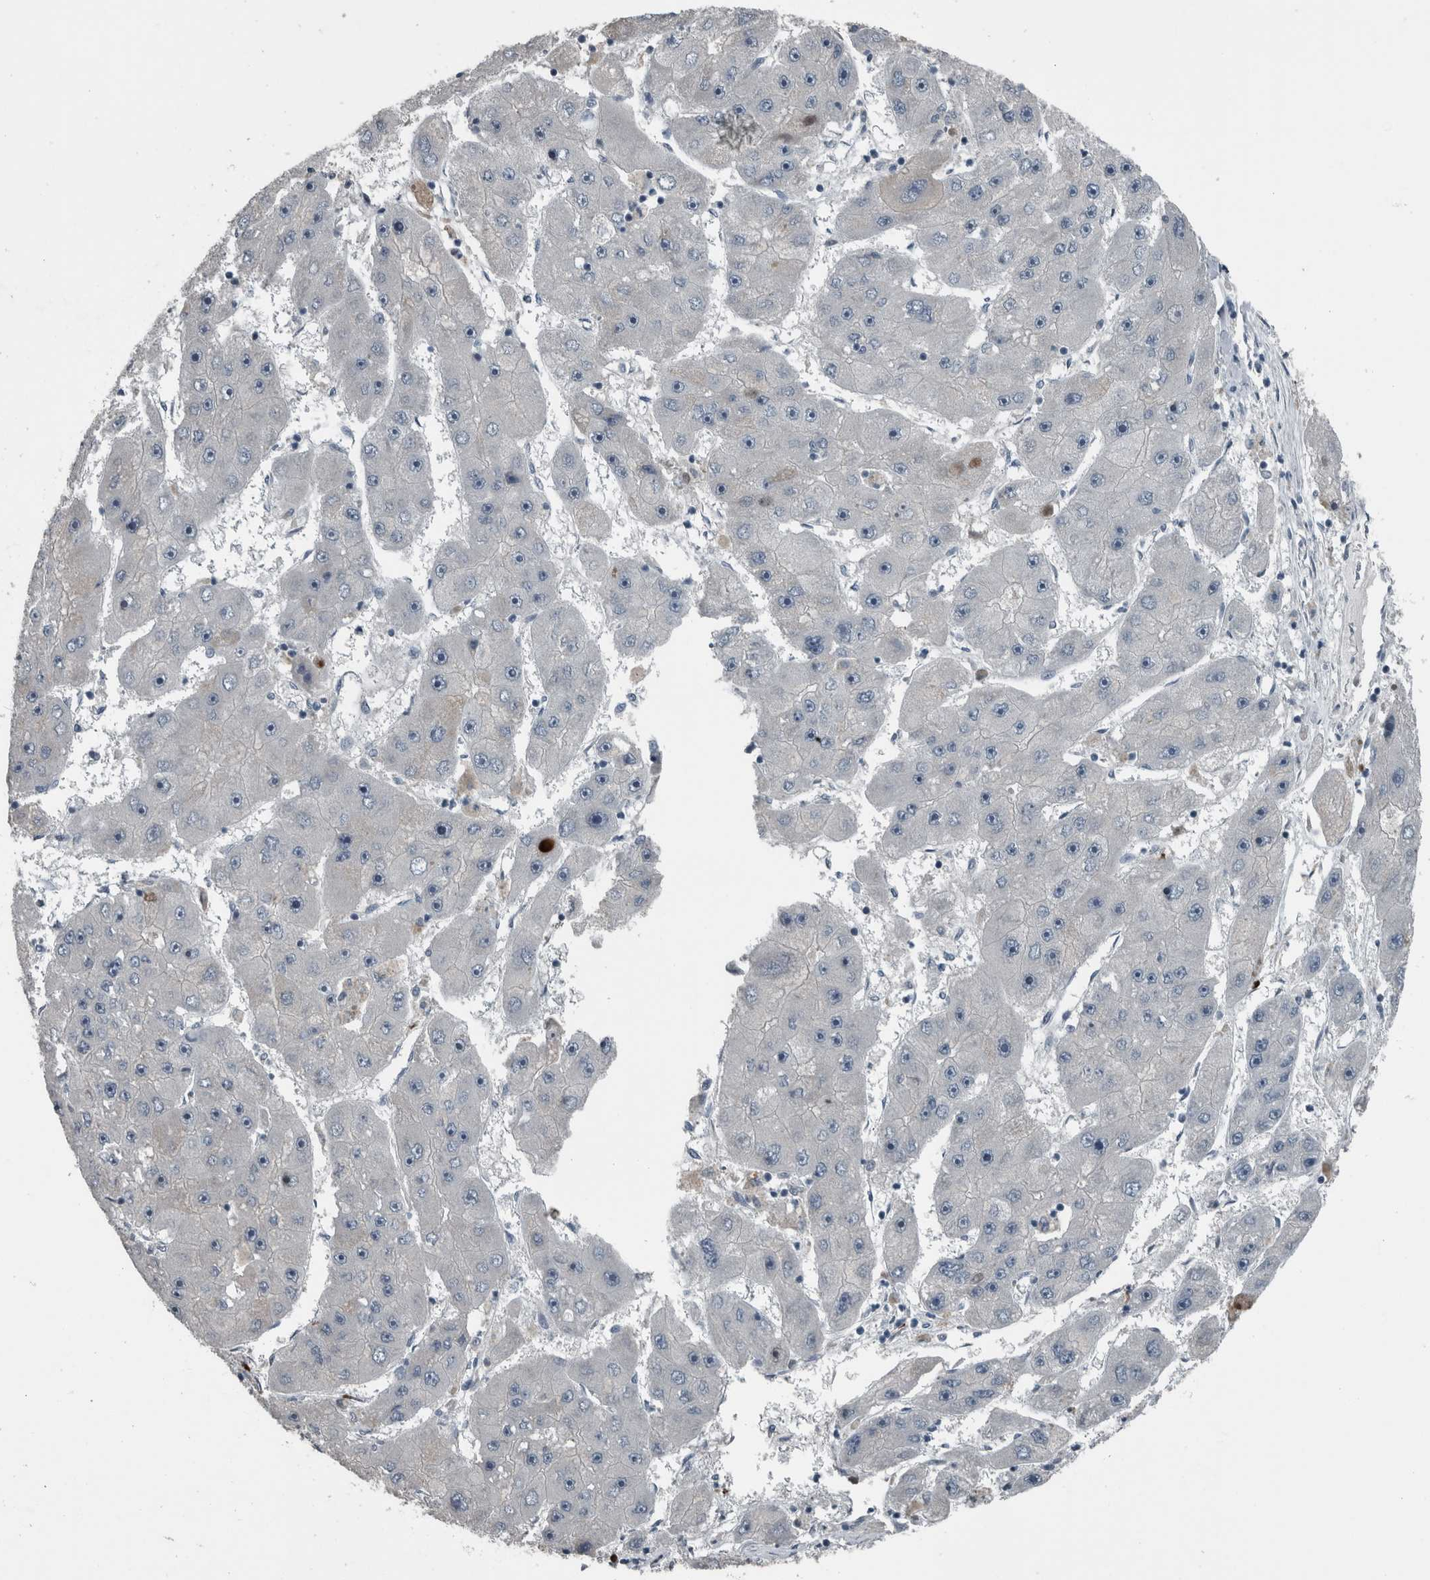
{"staining": {"intensity": "negative", "quantity": "none", "location": "none"}, "tissue": "liver cancer", "cell_type": "Tumor cells", "image_type": "cancer", "snomed": [{"axis": "morphology", "description": "Carcinoma, Hepatocellular, NOS"}, {"axis": "topography", "description": "Liver"}], "caption": "There is no significant positivity in tumor cells of liver hepatocellular carcinoma.", "gene": "KRT20", "patient": {"sex": "female", "age": 61}}